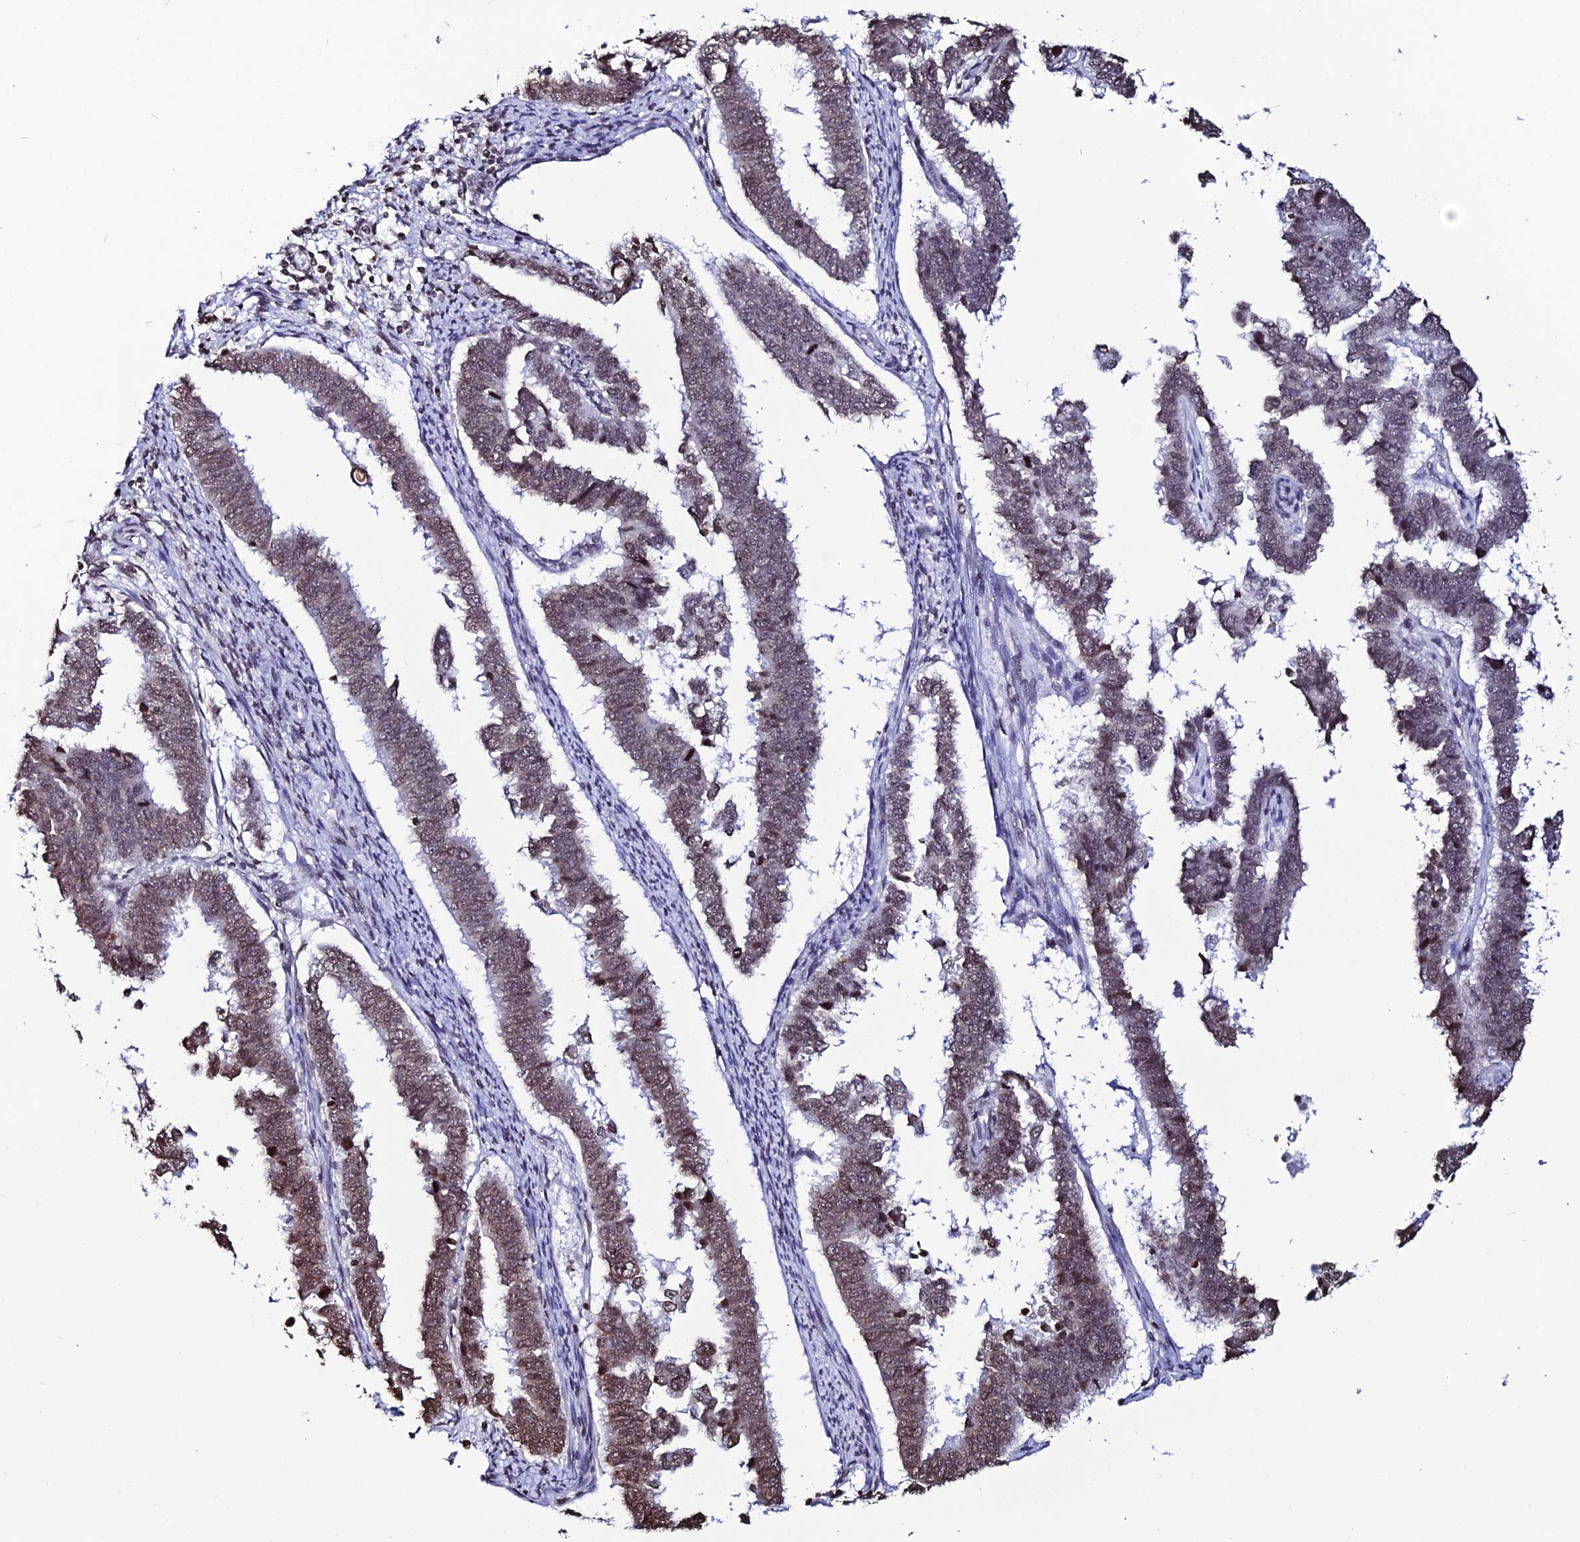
{"staining": {"intensity": "moderate", "quantity": ">75%", "location": "nuclear"}, "tissue": "endometrial cancer", "cell_type": "Tumor cells", "image_type": "cancer", "snomed": [{"axis": "morphology", "description": "Adenocarcinoma, NOS"}, {"axis": "topography", "description": "Endometrium"}], "caption": "This micrograph shows IHC staining of human endometrial cancer (adenocarcinoma), with medium moderate nuclear expression in about >75% of tumor cells.", "gene": "MACROH2A2", "patient": {"sex": "female", "age": 75}}